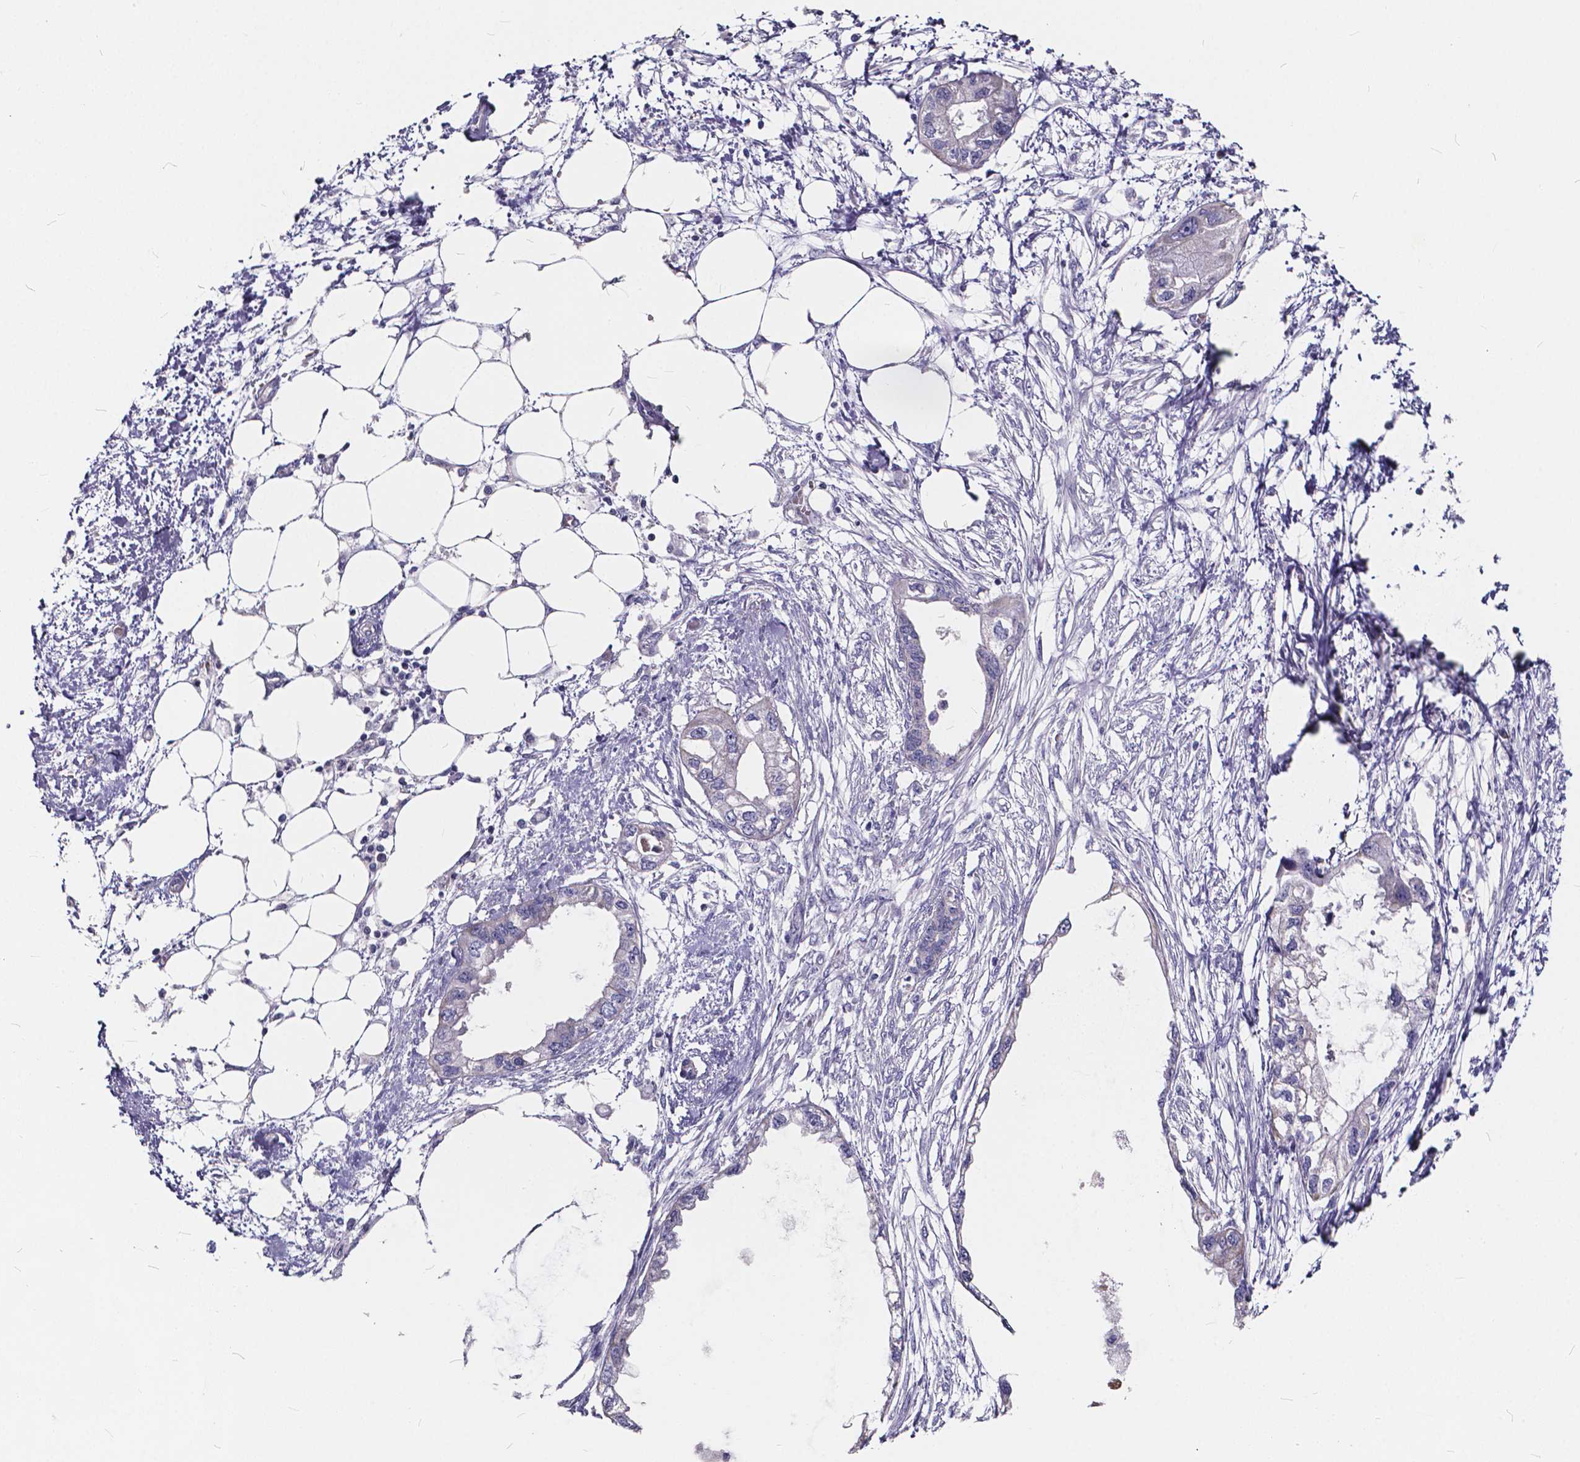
{"staining": {"intensity": "negative", "quantity": "none", "location": "none"}, "tissue": "endometrial cancer", "cell_type": "Tumor cells", "image_type": "cancer", "snomed": [{"axis": "morphology", "description": "Adenocarcinoma, NOS"}, {"axis": "morphology", "description": "Adenocarcinoma, metastatic, NOS"}, {"axis": "topography", "description": "Adipose tissue"}, {"axis": "topography", "description": "Endometrium"}], "caption": "Metastatic adenocarcinoma (endometrial) stained for a protein using immunohistochemistry (IHC) reveals no expression tumor cells.", "gene": "SPEF2", "patient": {"sex": "female", "age": 67}}